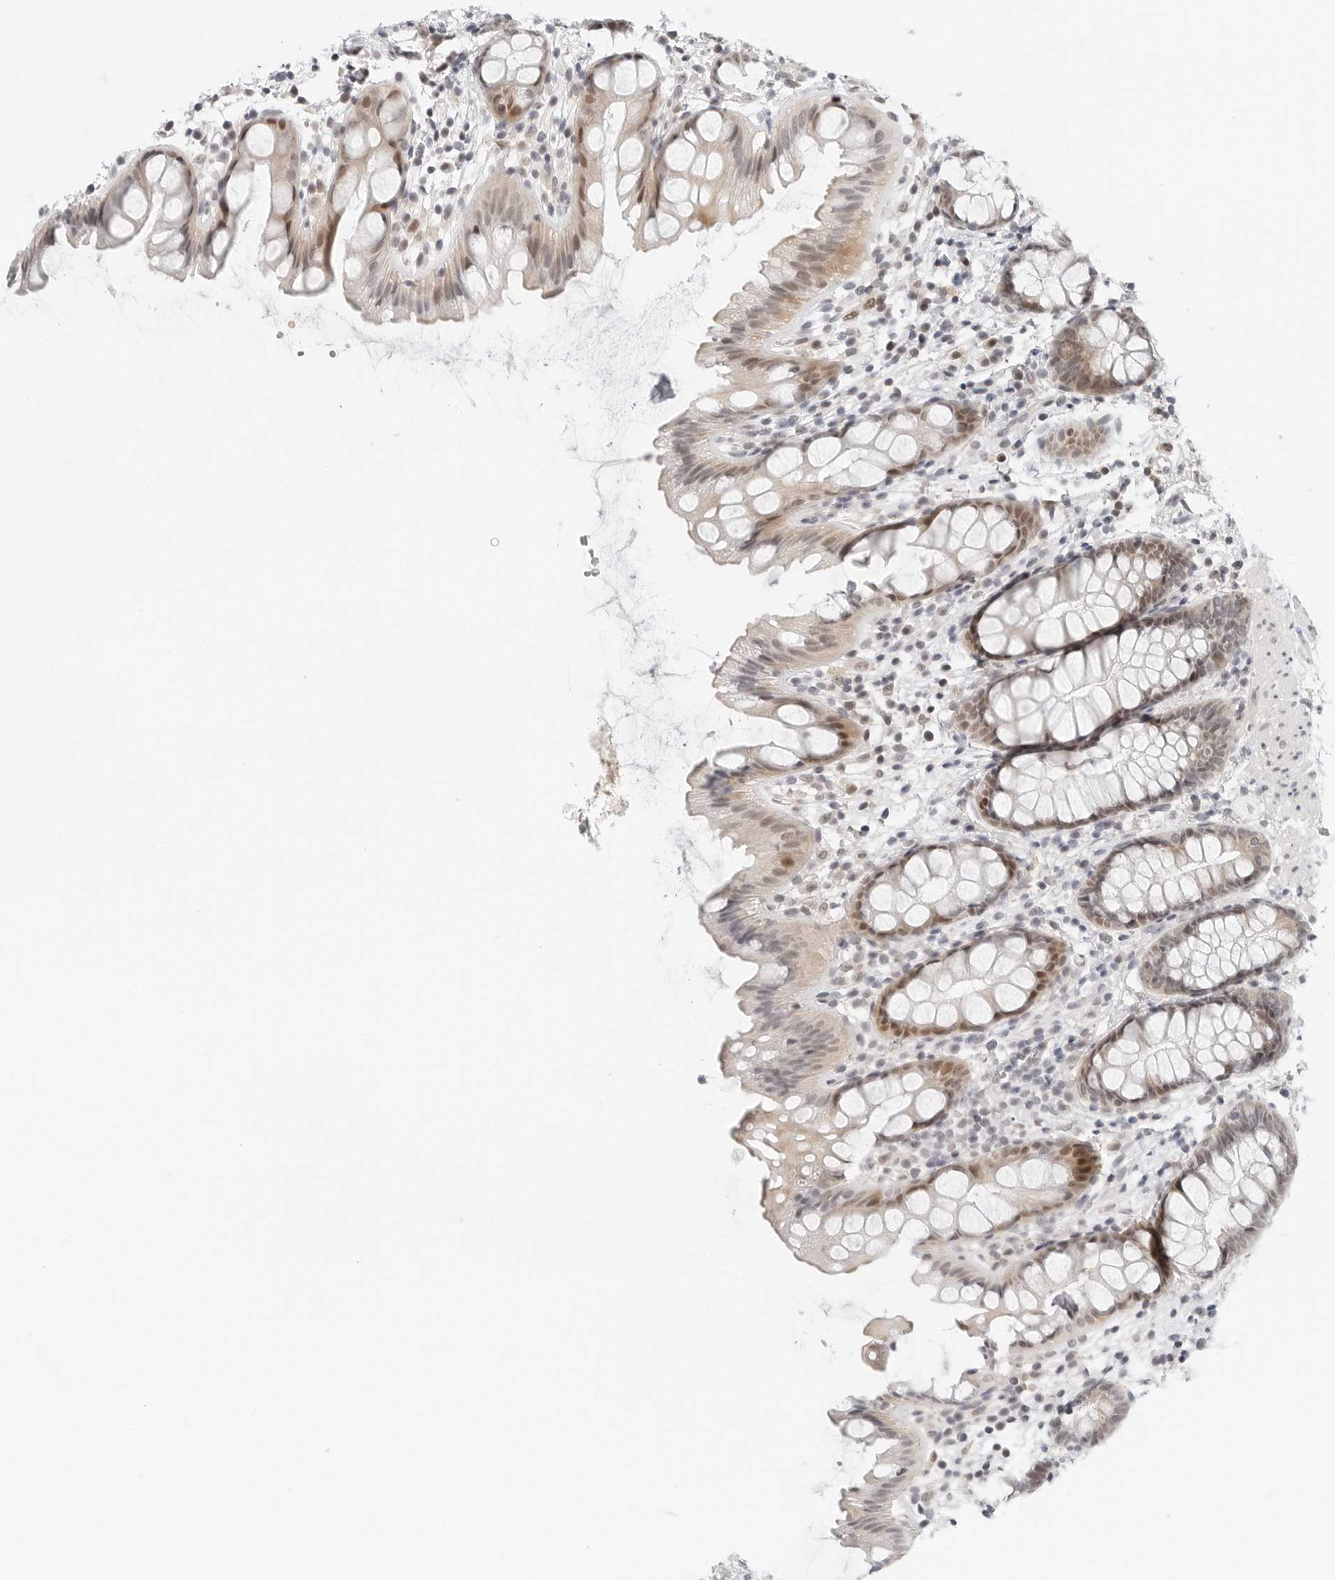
{"staining": {"intensity": "moderate", "quantity": "25%-75%", "location": "cytoplasmic/membranous,nuclear"}, "tissue": "rectum", "cell_type": "Glandular cells", "image_type": "normal", "snomed": [{"axis": "morphology", "description": "Normal tissue, NOS"}, {"axis": "topography", "description": "Rectum"}], "caption": "Protein expression by immunohistochemistry demonstrates moderate cytoplasmic/membranous,nuclear expression in about 25%-75% of glandular cells in benign rectum.", "gene": "TSEN2", "patient": {"sex": "female", "age": 65}}